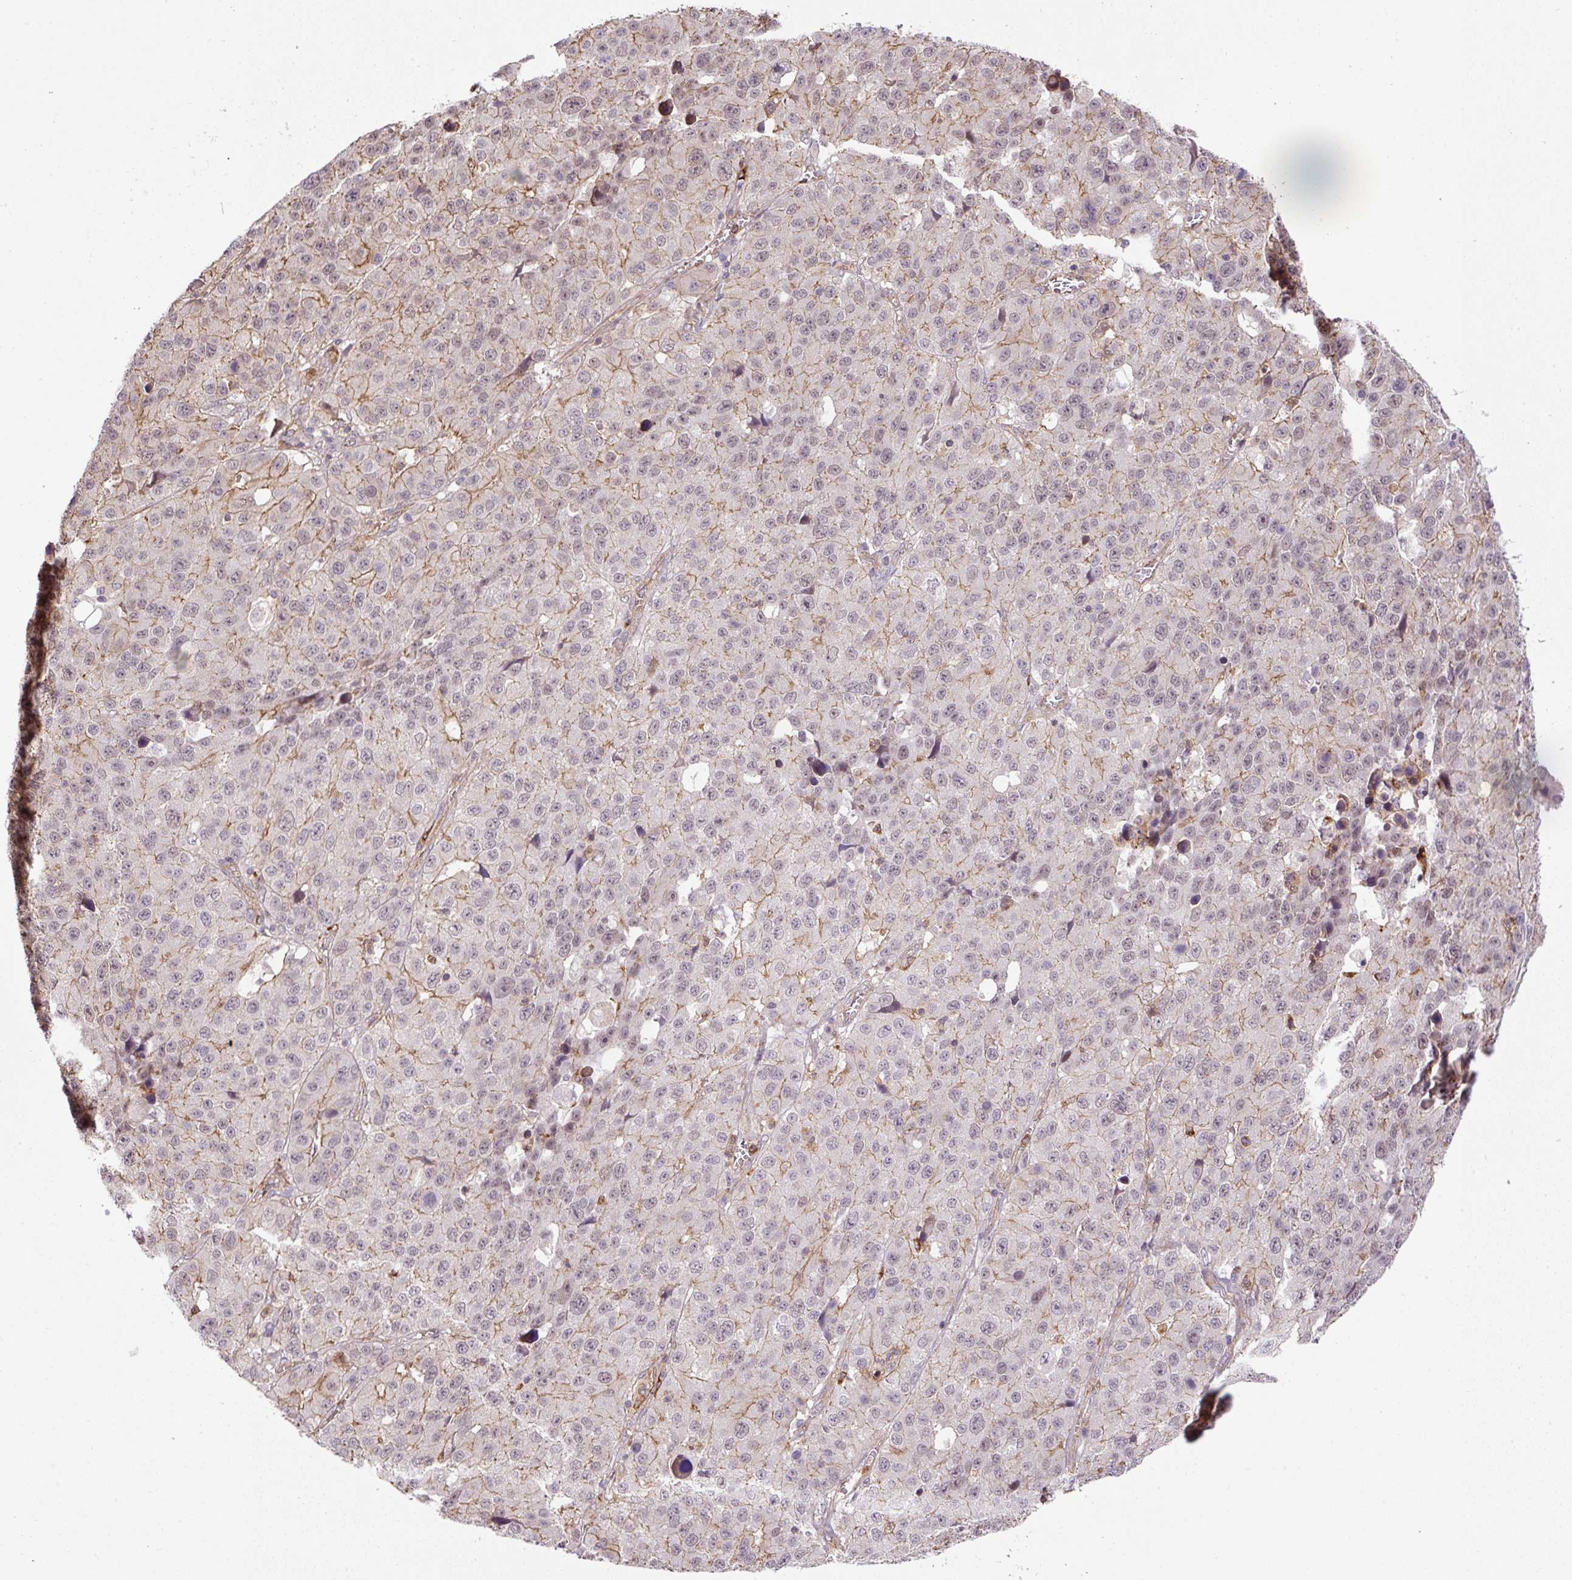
{"staining": {"intensity": "moderate", "quantity": "25%-75%", "location": "cytoplasmic/membranous"}, "tissue": "stomach cancer", "cell_type": "Tumor cells", "image_type": "cancer", "snomed": [{"axis": "morphology", "description": "Adenocarcinoma, NOS"}, {"axis": "topography", "description": "Stomach"}], "caption": "Protein expression analysis of stomach adenocarcinoma exhibits moderate cytoplasmic/membranous staining in about 25%-75% of tumor cells. The staining was performed using DAB (3,3'-diaminobenzidine) to visualize the protein expression in brown, while the nuclei were stained in blue with hematoxylin (Magnification: 20x).", "gene": "B3GALT5", "patient": {"sex": "male", "age": 71}}